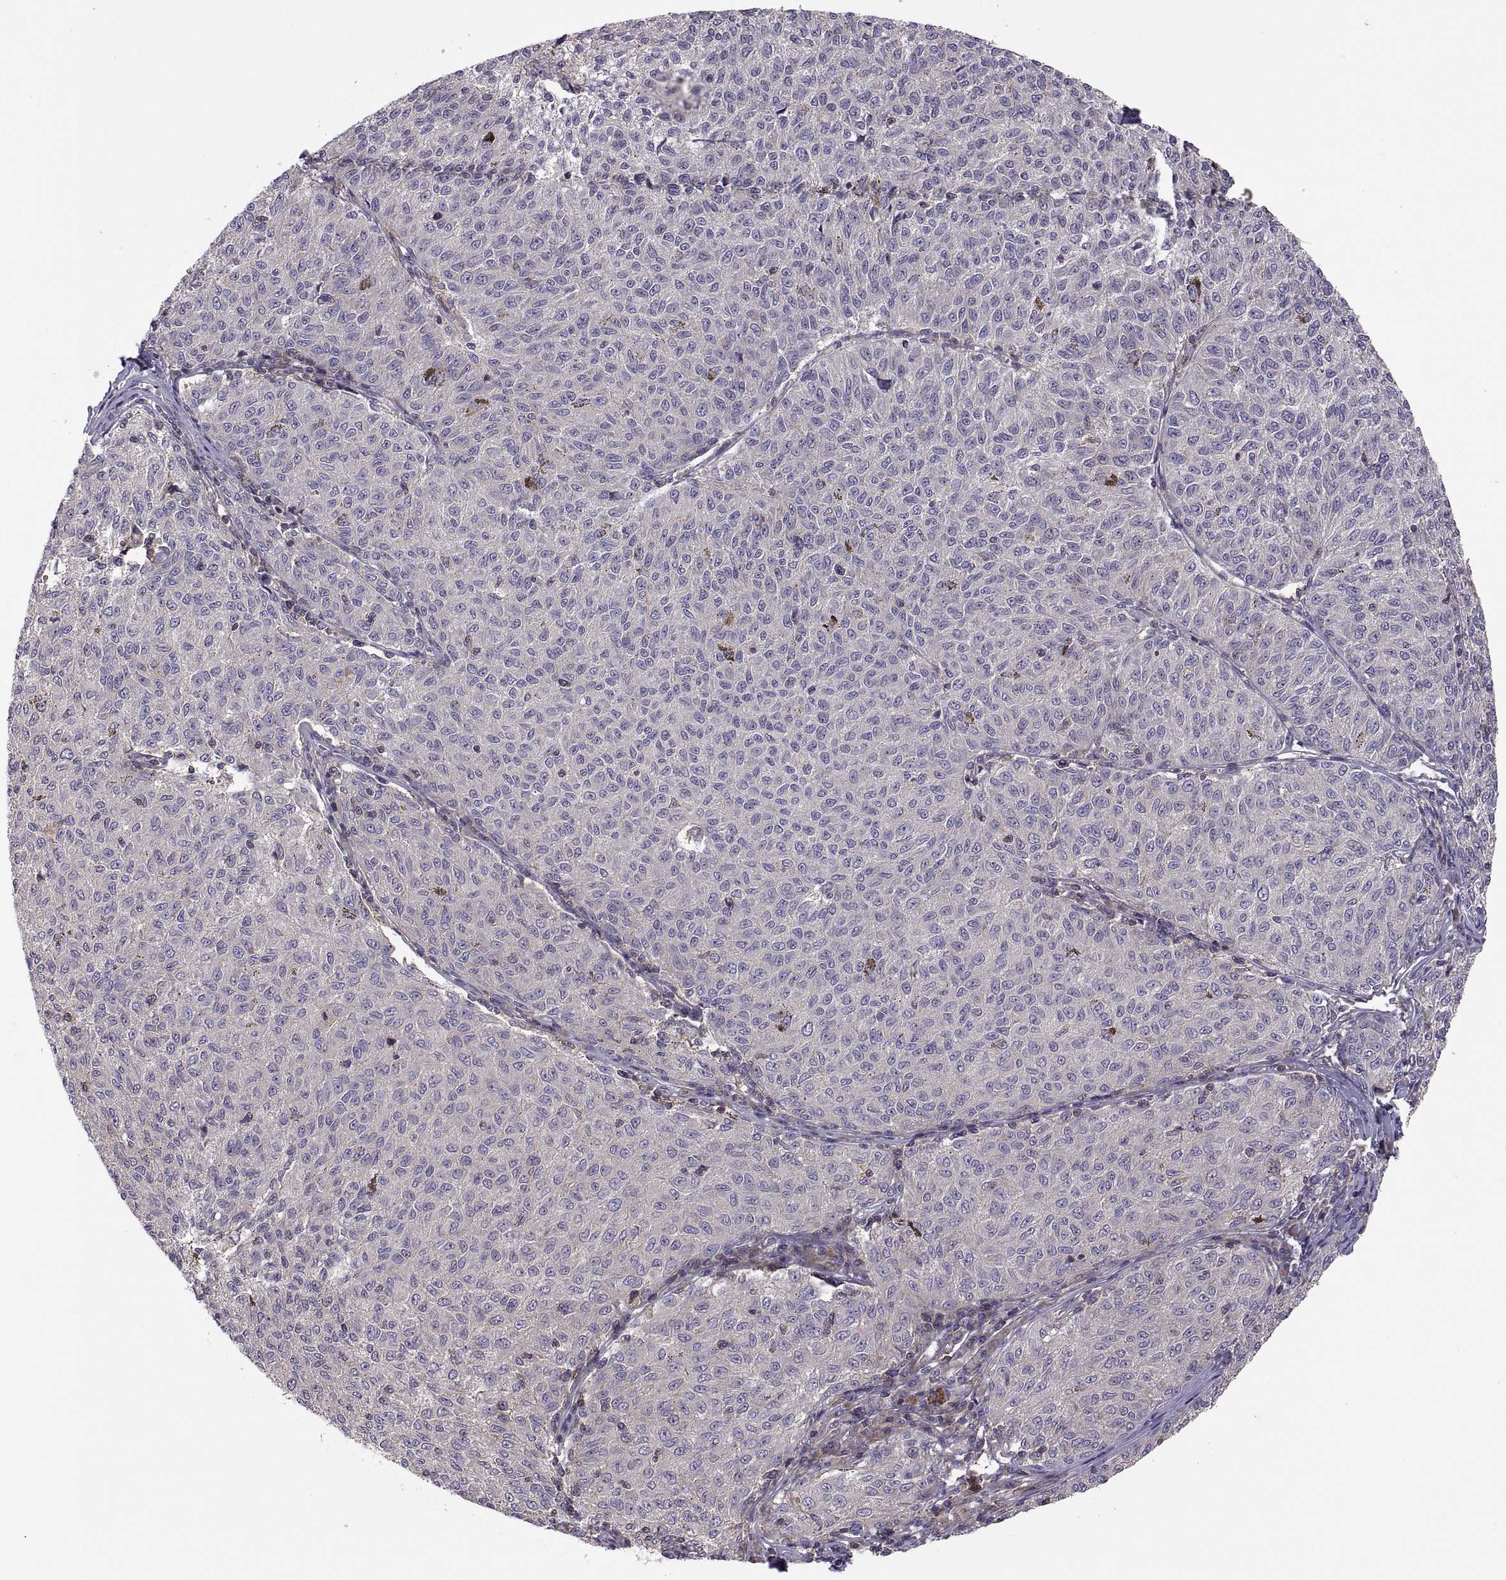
{"staining": {"intensity": "negative", "quantity": "none", "location": "none"}, "tissue": "melanoma", "cell_type": "Tumor cells", "image_type": "cancer", "snomed": [{"axis": "morphology", "description": "Malignant melanoma, NOS"}, {"axis": "topography", "description": "Skin"}], "caption": "Tumor cells show no significant protein positivity in malignant melanoma.", "gene": "SPATA32", "patient": {"sex": "female", "age": 72}}